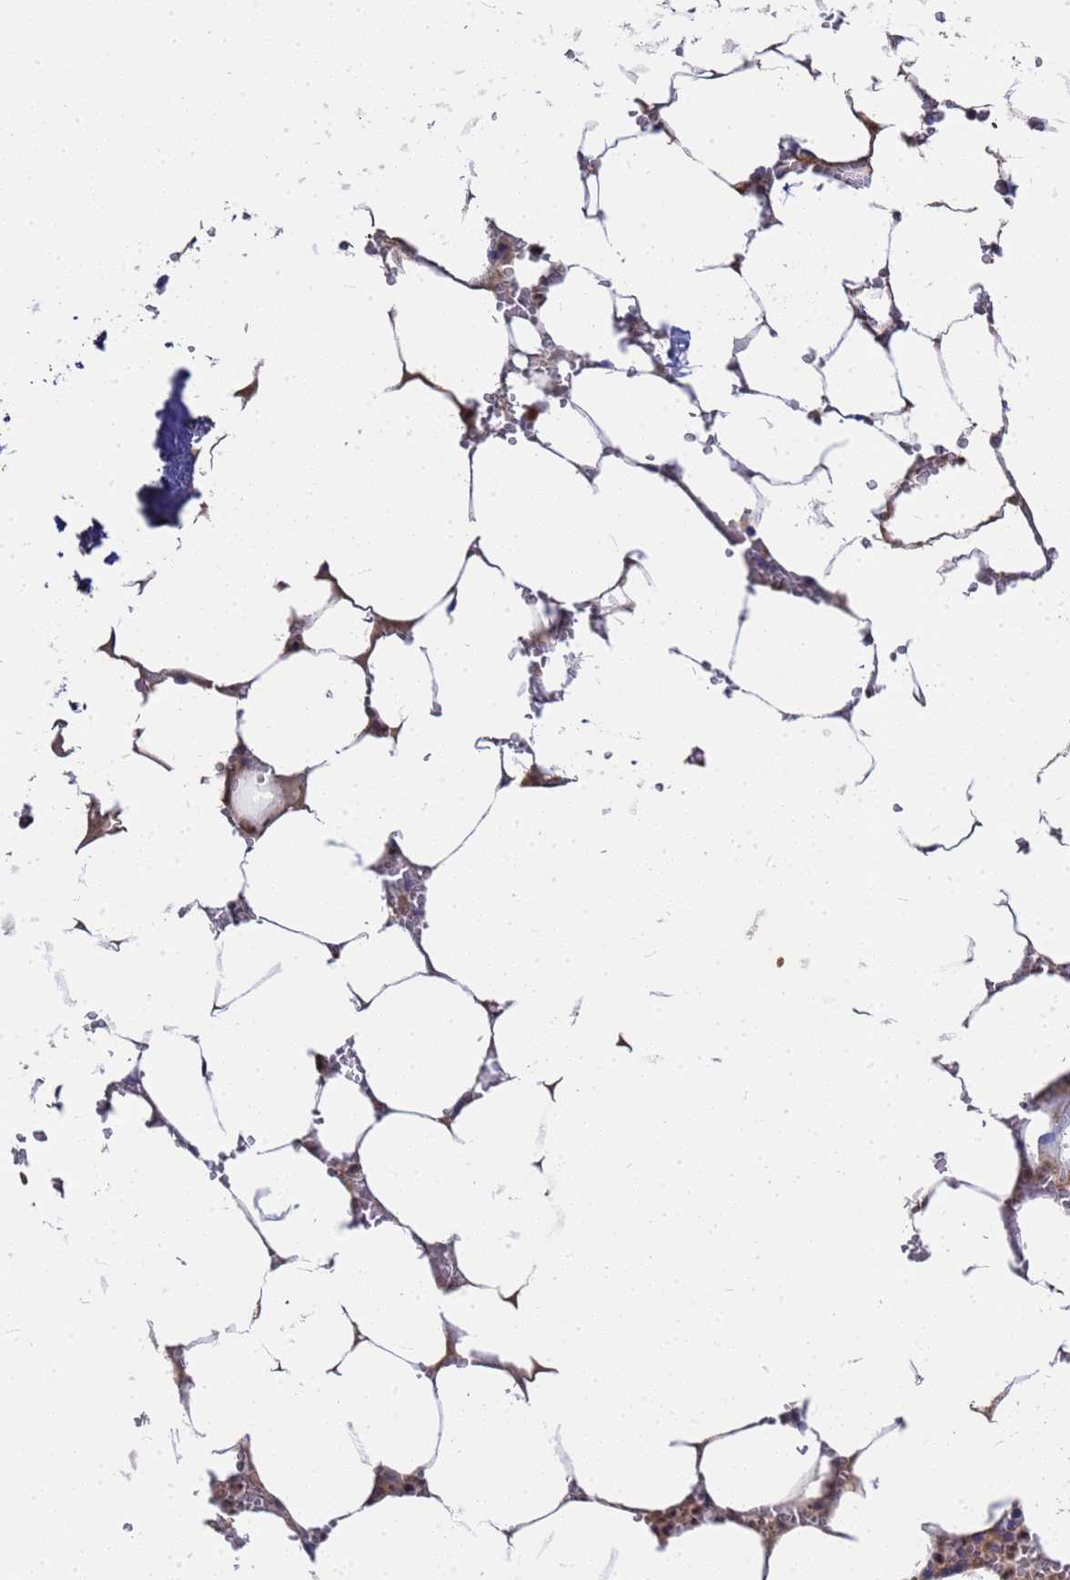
{"staining": {"intensity": "moderate", "quantity": "<25%", "location": "cytoplasmic/membranous,nuclear"}, "tissue": "bone marrow", "cell_type": "Hematopoietic cells", "image_type": "normal", "snomed": [{"axis": "morphology", "description": "Normal tissue, NOS"}, {"axis": "topography", "description": "Bone marrow"}], "caption": "An image of bone marrow stained for a protein exhibits moderate cytoplasmic/membranous,nuclear brown staining in hematopoietic cells. Nuclei are stained in blue.", "gene": "SLC35E2B", "patient": {"sex": "male", "age": 70}}